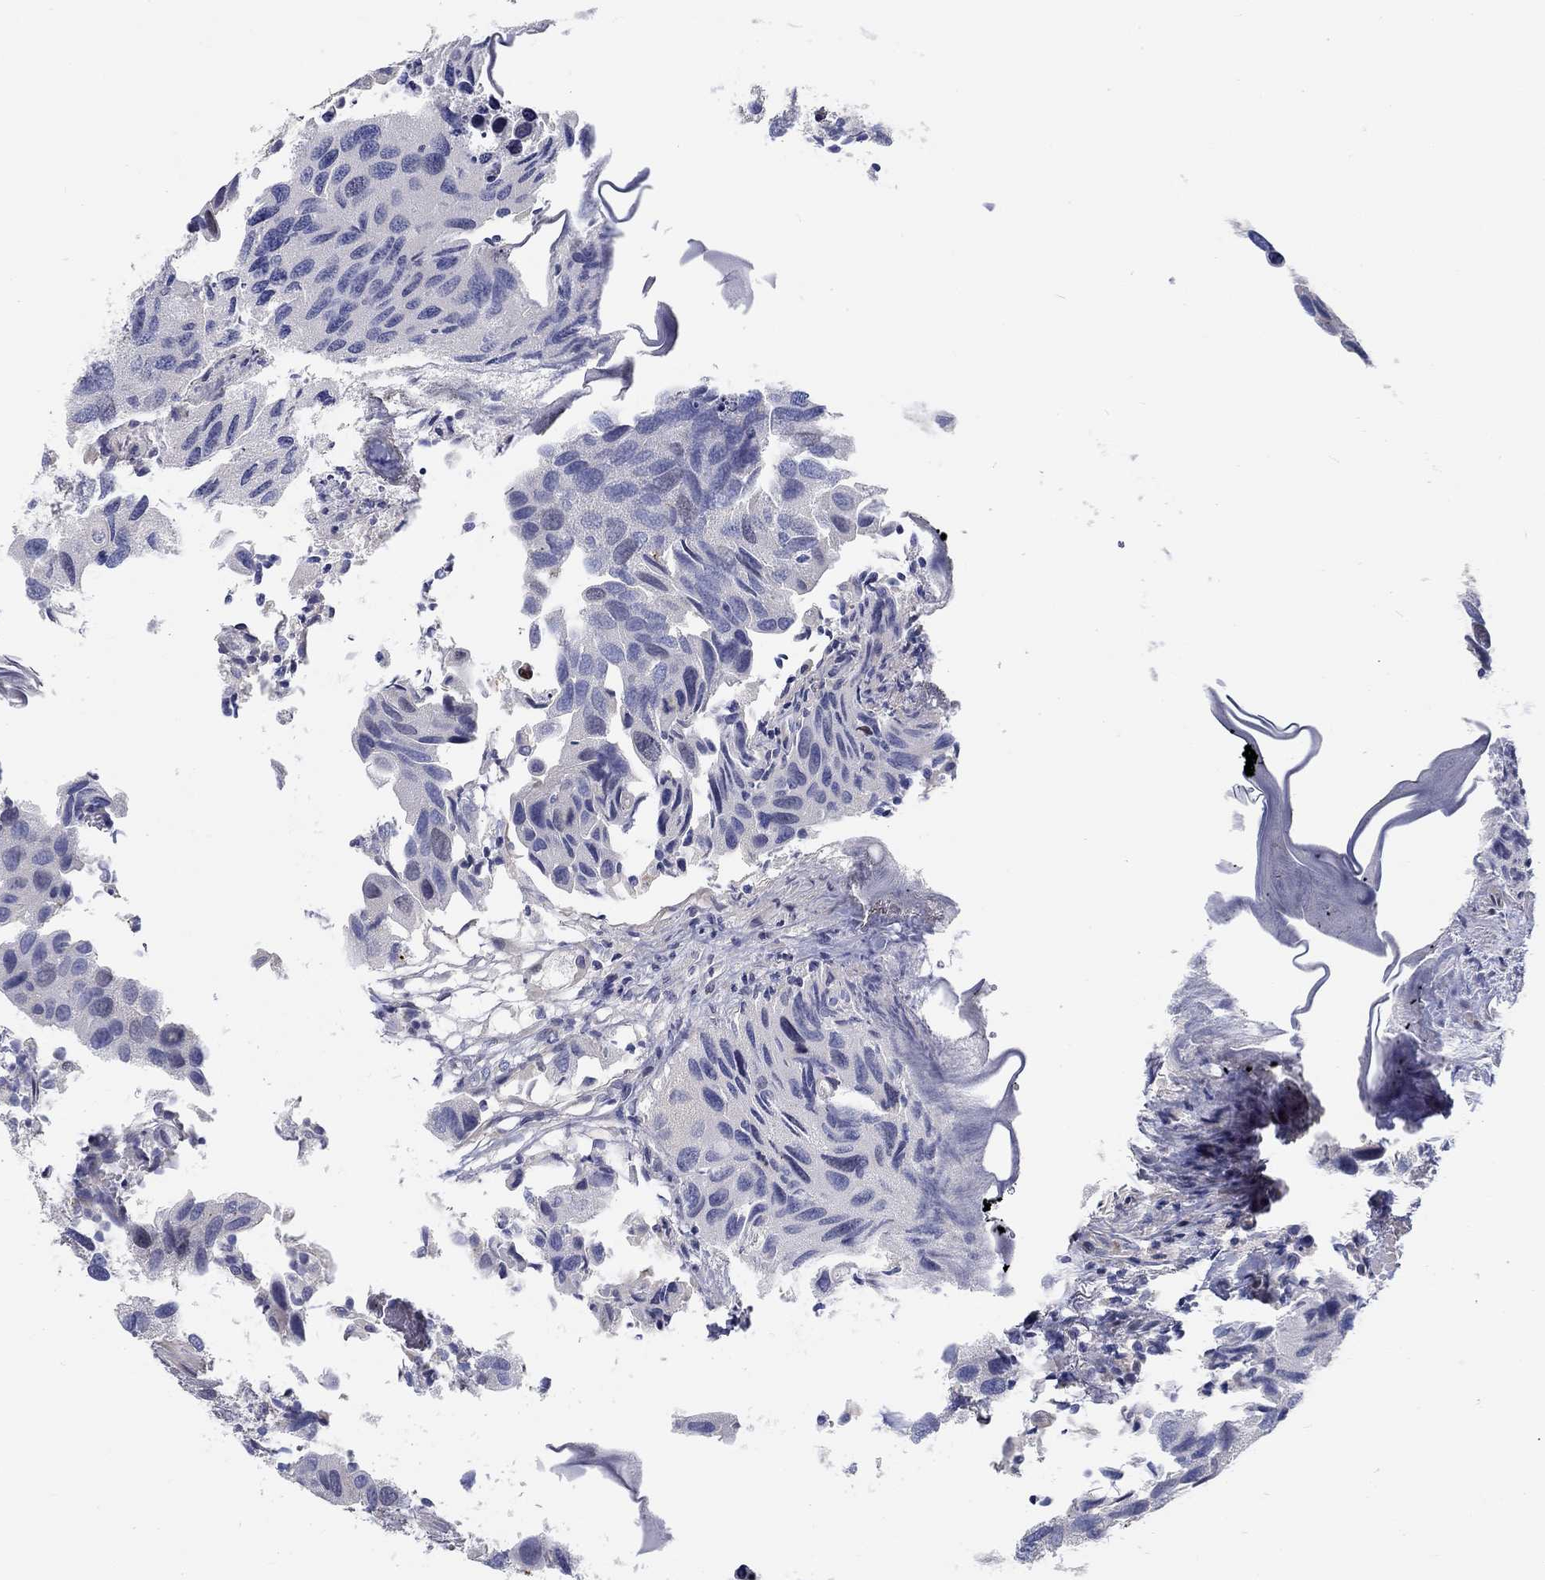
{"staining": {"intensity": "negative", "quantity": "none", "location": "none"}, "tissue": "urothelial cancer", "cell_type": "Tumor cells", "image_type": "cancer", "snomed": [{"axis": "morphology", "description": "Urothelial carcinoma, High grade"}, {"axis": "topography", "description": "Urinary bladder"}], "caption": "A histopathology image of urothelial carcinoma (high-grade) stained for a protein demonstrates no brown staining in tumor cells. (Brightfield microscopy of DAB immunohistochemistry at high magnification).", "gene": "PRC1", "patient": {"sex": "male", "age": 79}}